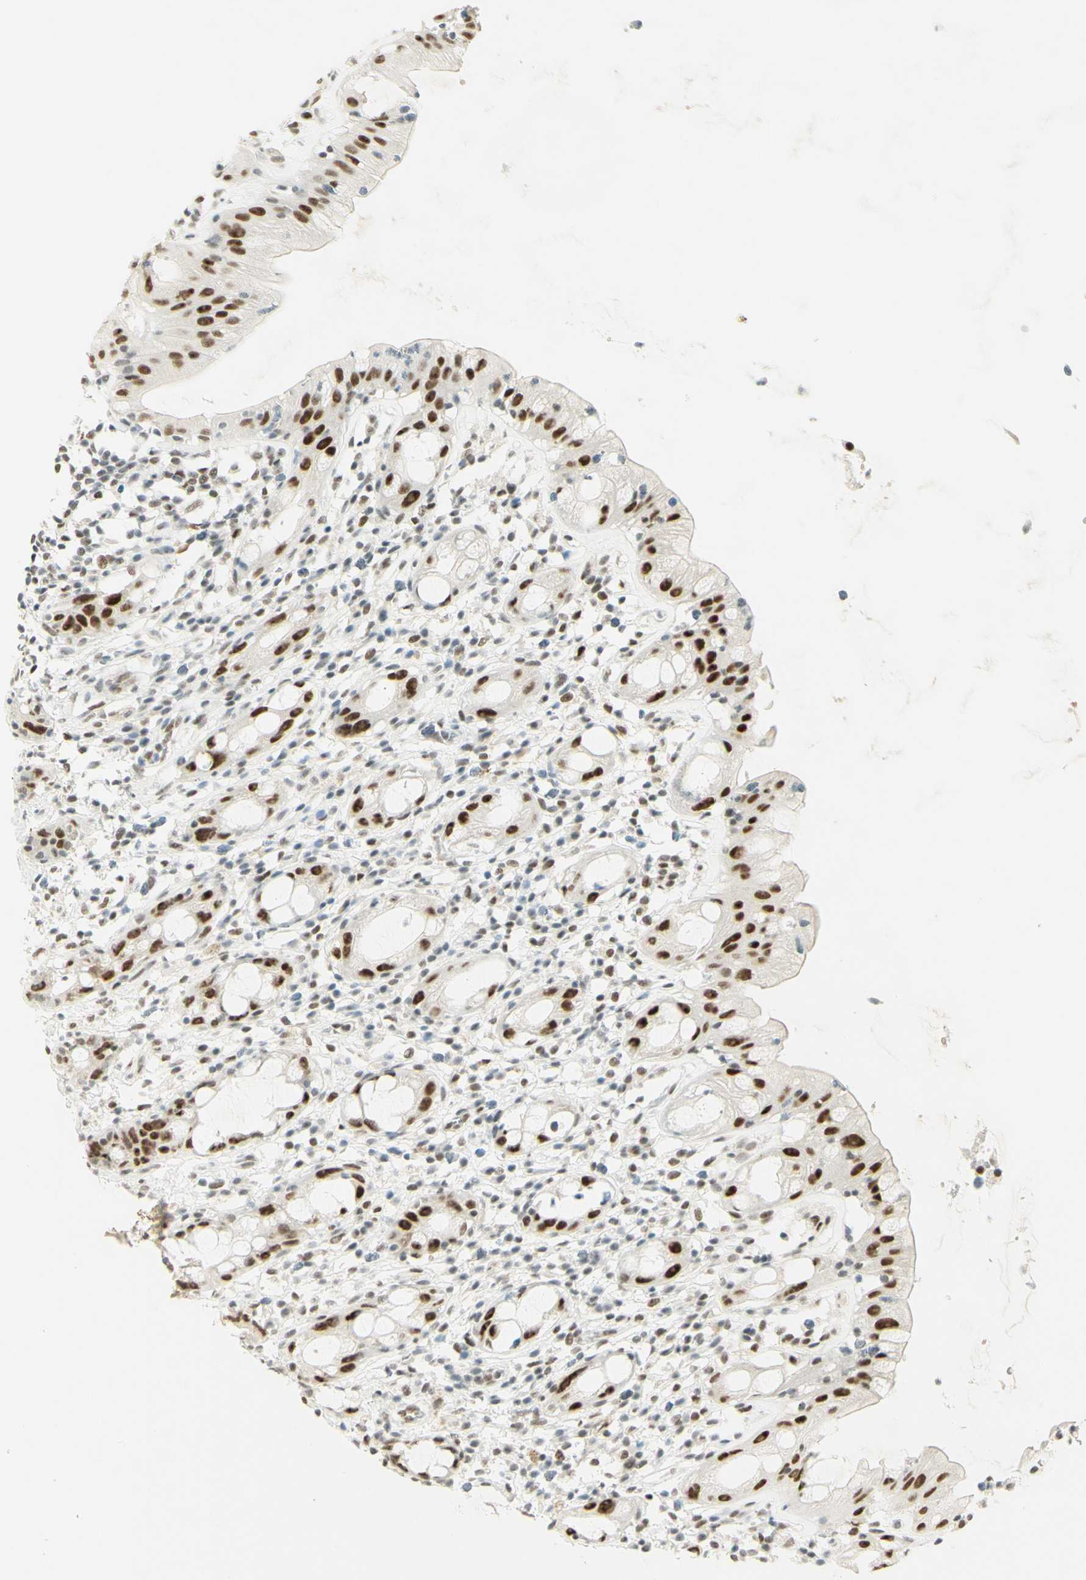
{"staining": {"intensity": "moderate", "quantity": ">75%", "location": "nuclear"}, "tissue": "rectum", "cell_type": "Glandular cells", "image_type": "normal", "snomed": [{"axis": "morphology", "description": "Normal tissue, NOS"}, {"axis": "topography", "description": "Rectum"}], "caption": "Immunohistochemistry (DAB) staining of unremarkable human rectum demonstrates moderate nuclear protein expression in about >75% of glandular cells.", "gene": "PMS2", "patient": {"sex": "male", "age": 44}}